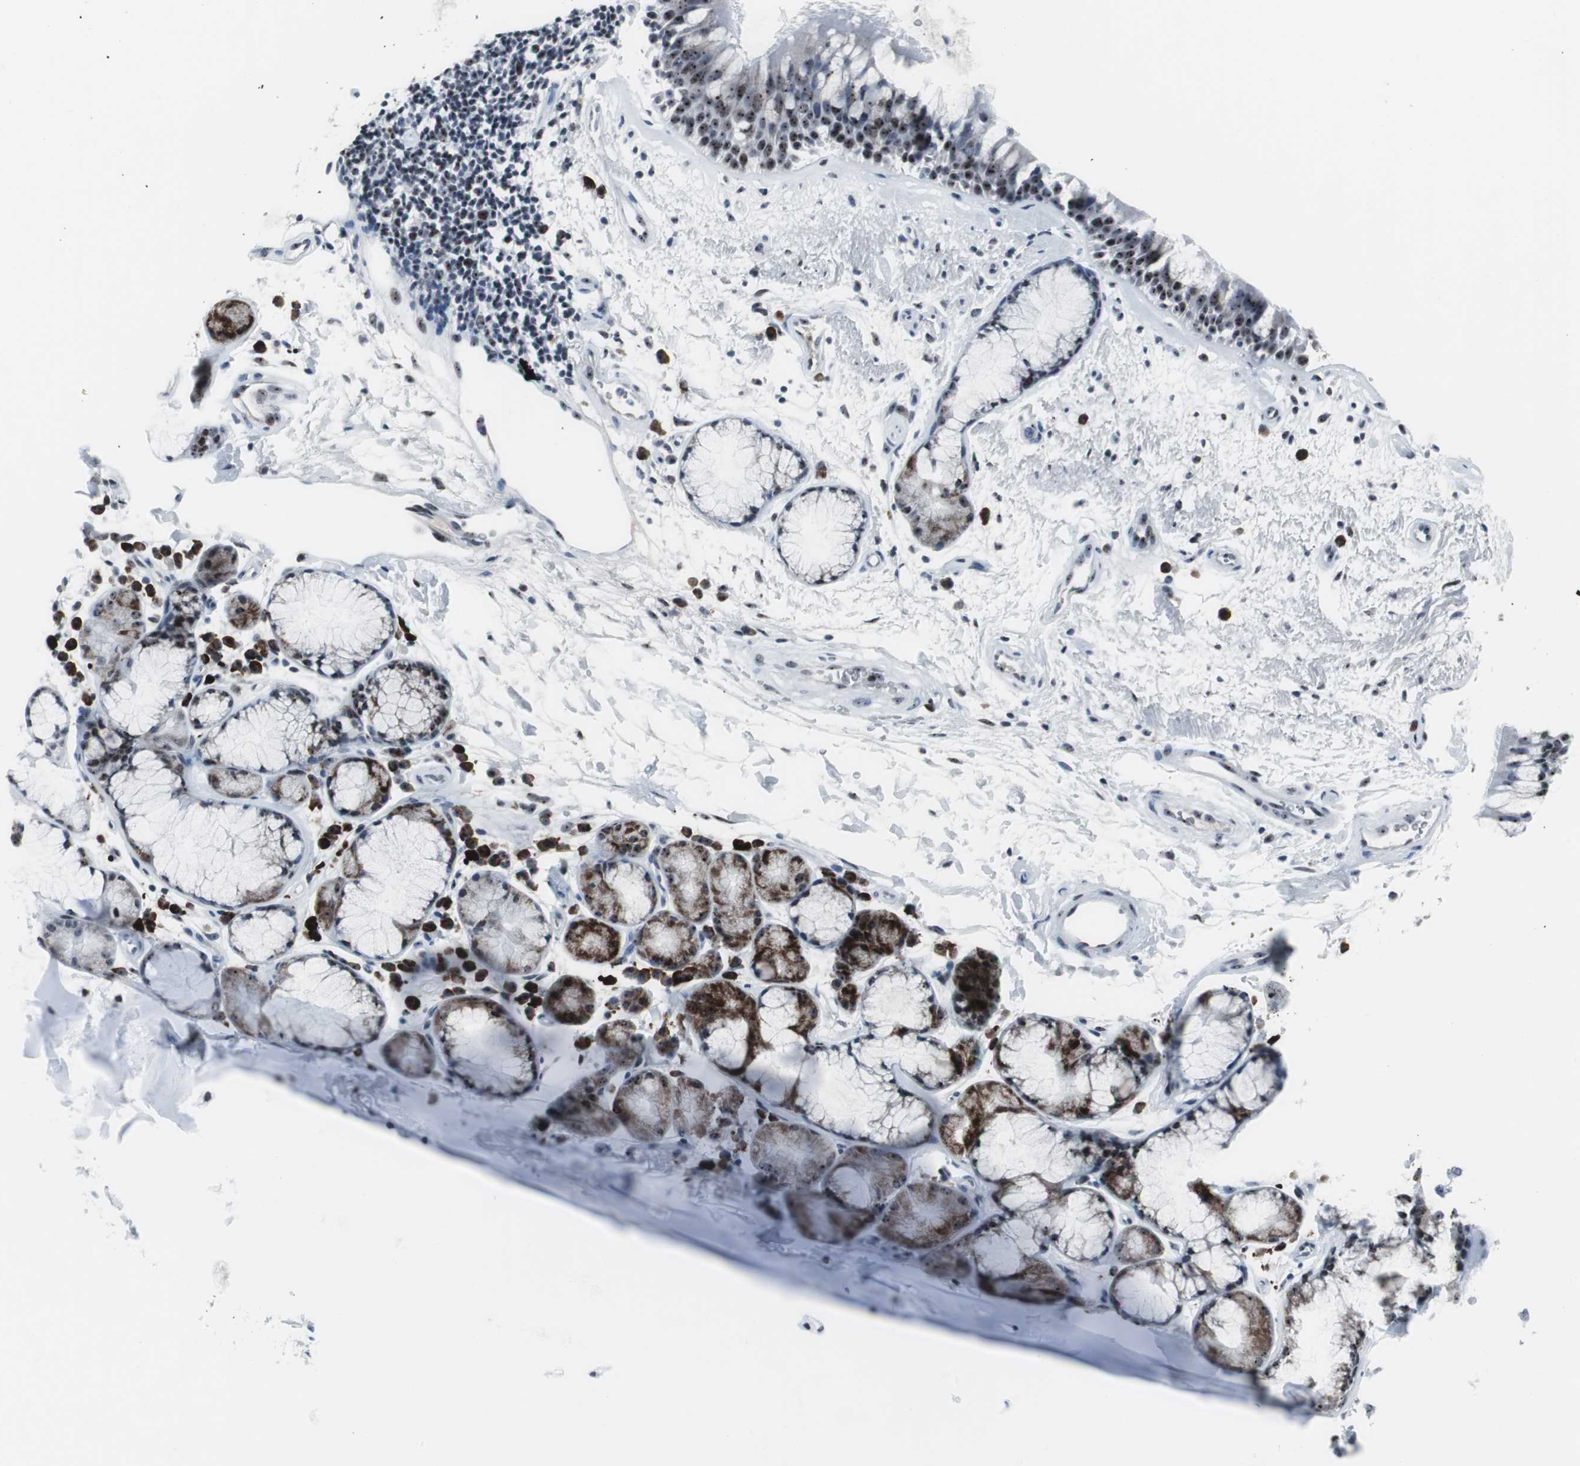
{"staining": {"intensity": "moderate", "quantity": ">75%", "location": "nuclear"}, "tissue": "bronchus", "cell_type": "Respiratory epithelial cells", "image_type": "normal", "snomed": [{"axis": "morphology", "description": "Normal tissue, NOS"}, {"axis": "topography", "description": "Bronchus"}], "caption": "Bronchus stained for a protein shows moderate nuclear positivity in respiratory epithelial cells. Nuclei are stained in blue.", "gene": "DOK1", "patient": {"sex": "female", "age": 54}}